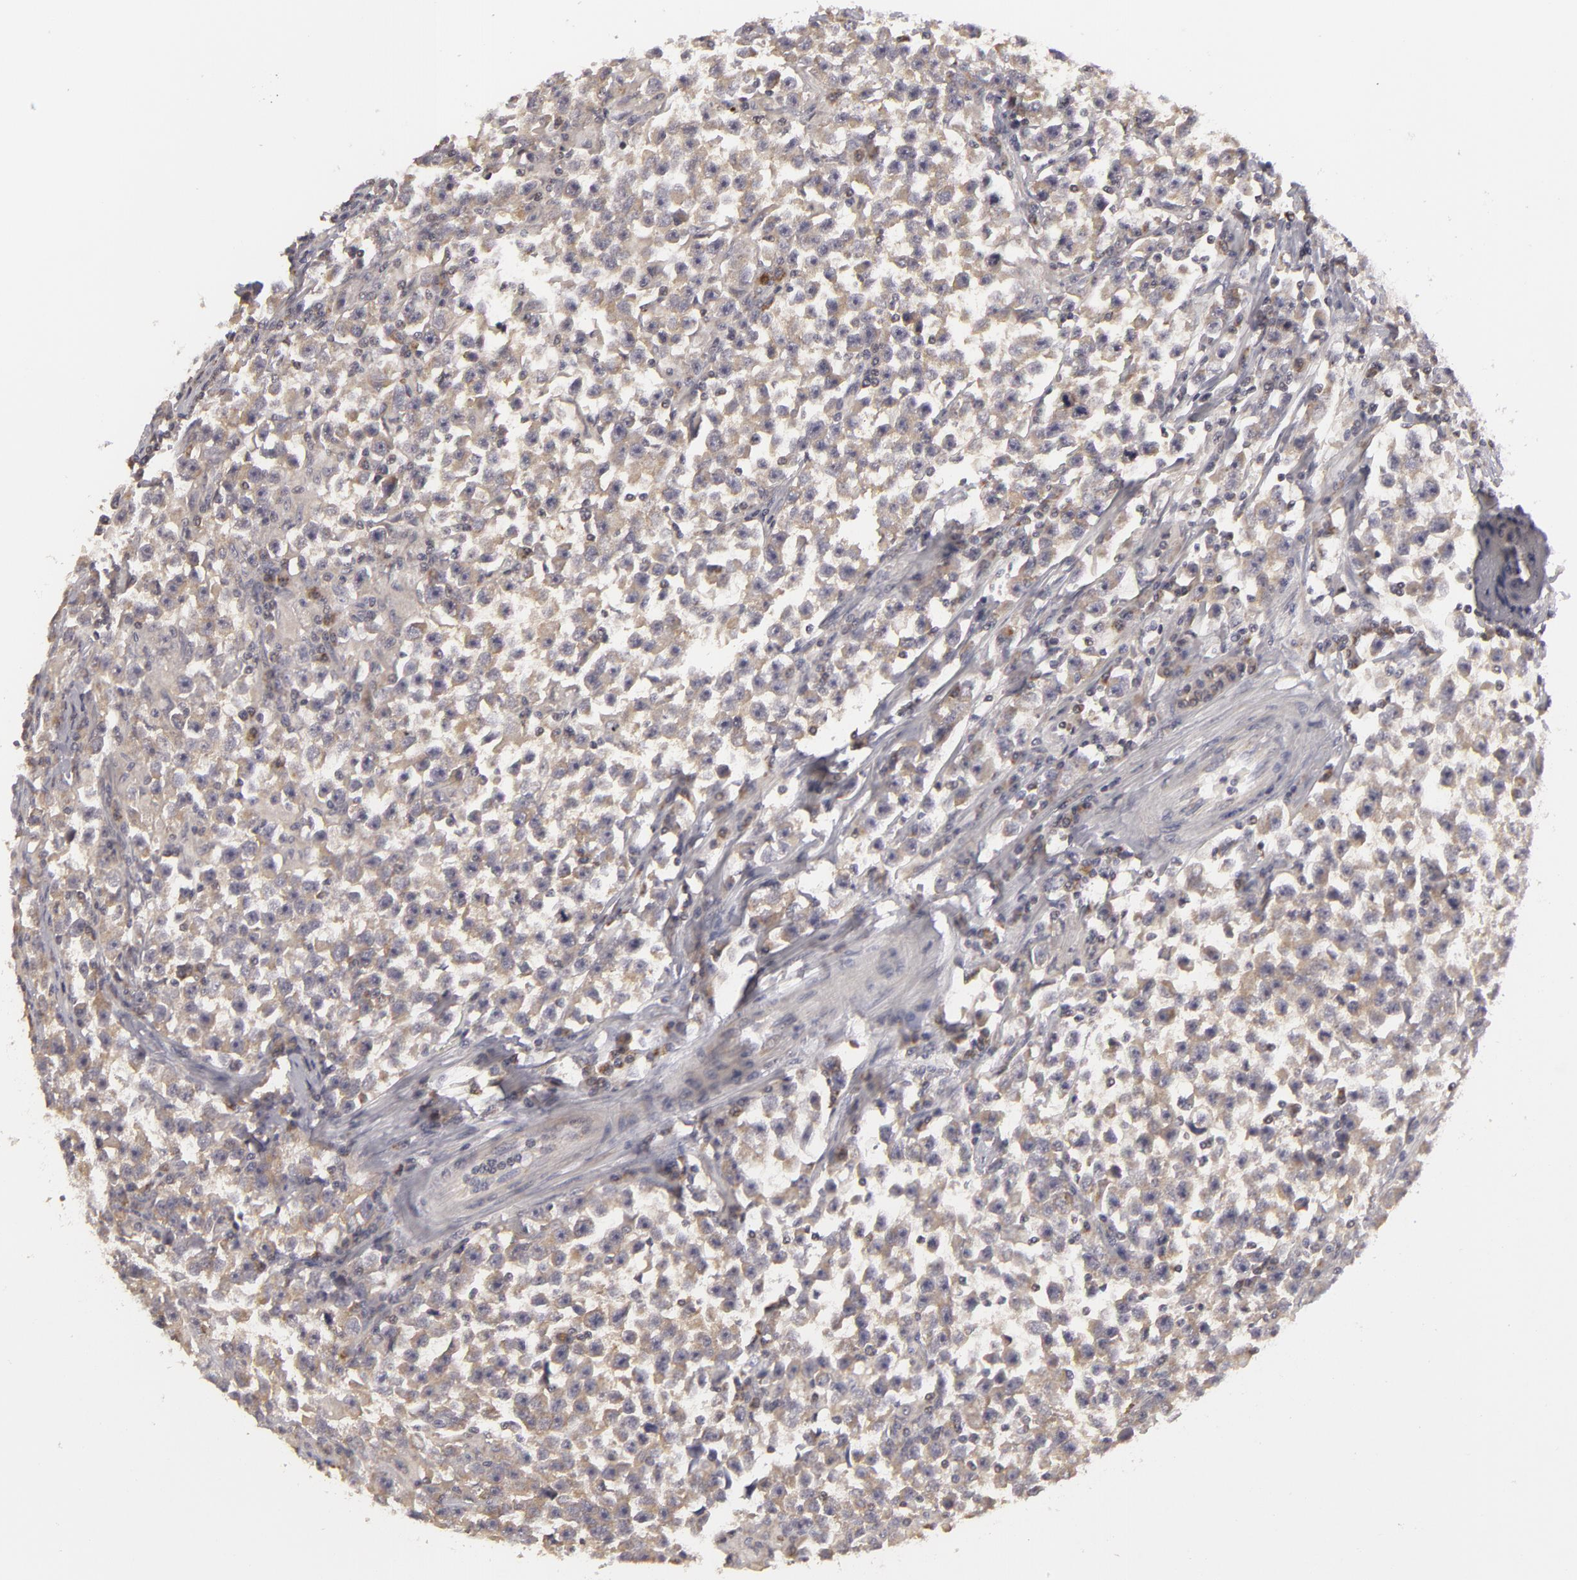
{"staining": {"intensity": "weak", "quantity": "25%-75%", "location": "cytoplasmic/membranous"}, "tissue": "testis cancer", "cell_type": "Tumor cells", "image_type": "cancer", "snomed": [{"axis": "morphology", "description": "Seminoma, NOS"}, {"axis": "topography", "description": "Testis"}], "caption": "This is an image of immunohistochemistry (IHC) staining of testis seminoma, which shows weak staining in the cytoplasmic/membranous of tumor cells.", "gene": "ATP2B3", "patient": {"sex": "male", "age": 33}}